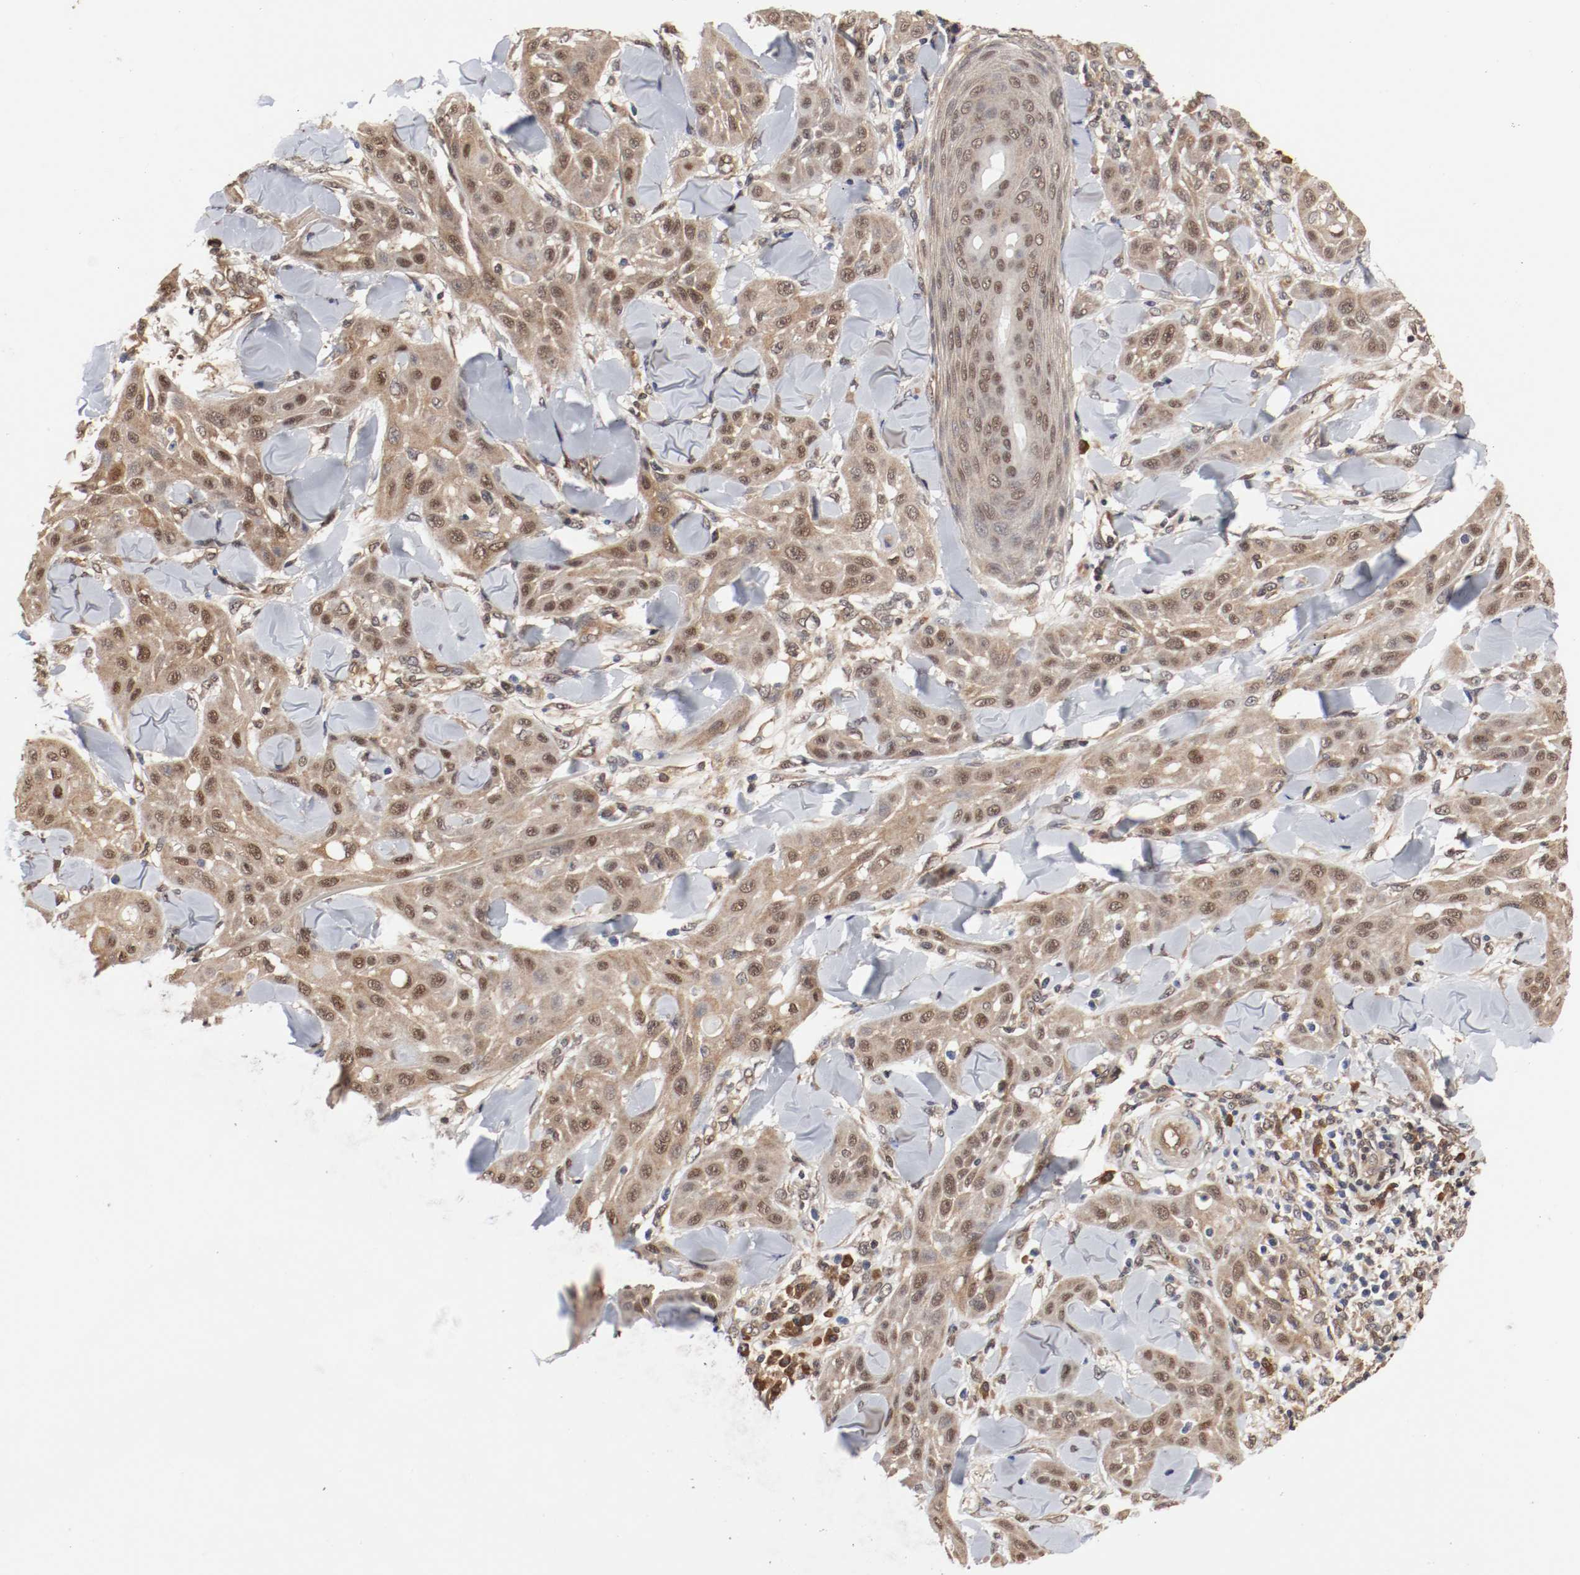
{"staining": {"intensity": "moderate", "quantity": ">75%", "location": "cytoplasmic/membranous,nuclear"}, "tissue": "skin cancer", "cell_type": "Tumor cells", "image_type": "cancer", "snomed": [{"axis": "morphology", "description": "Squamous cell carcinoma, NOS"}, {"axis": "topography", "description": "Skin"}], "caption": "Tumor cells reveal medium levels of moderate cytoplasmic/membranous and nuclear expression in approximately >75% of cells in skin squamous cell carcinoma.", "gene": "AFG3L2", "patient": {"sex": "male", "age": 24}}